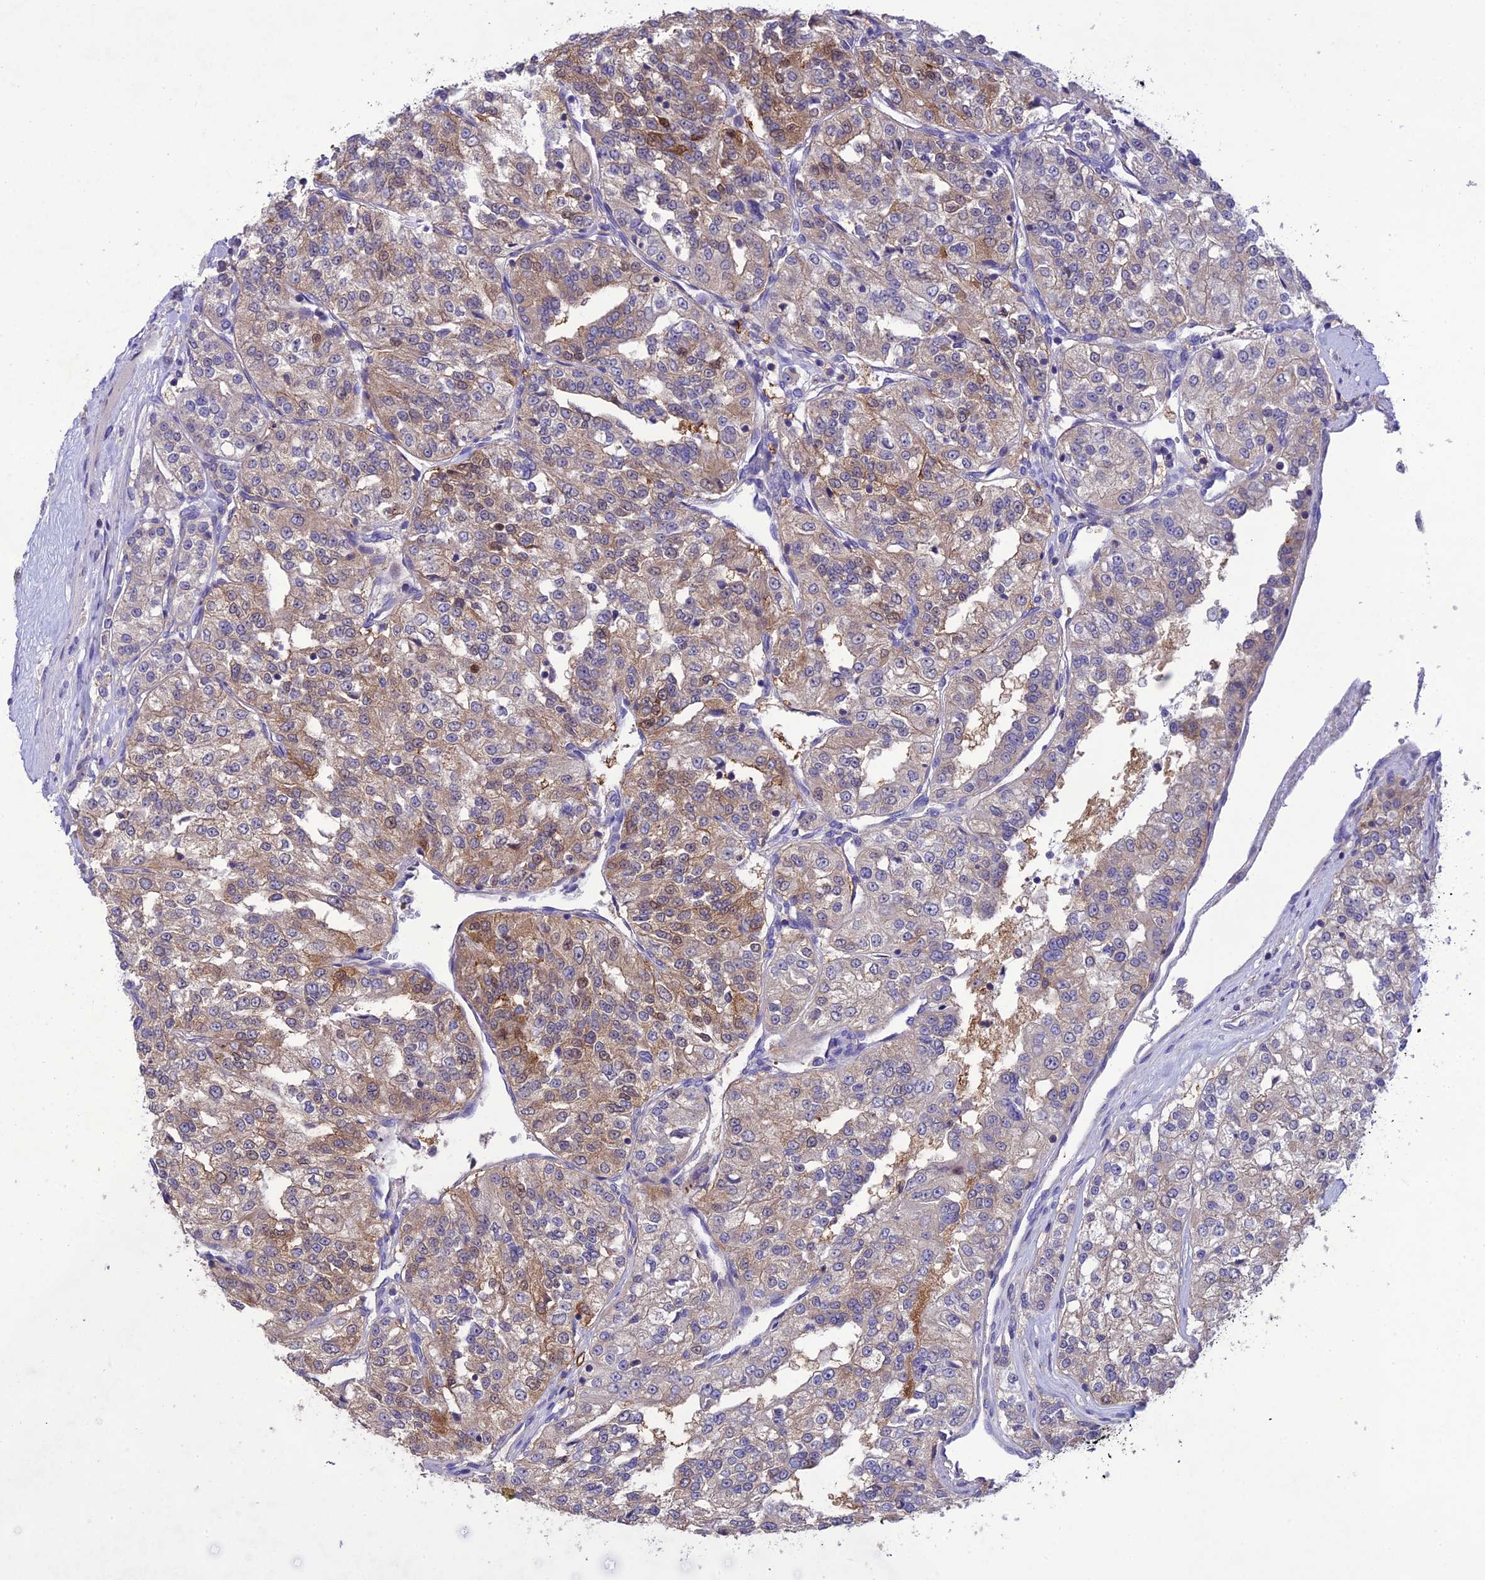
{"staining": {"intensity": "moderate", "quantity": "<25%", "location": "cytoplasmic/membranous"}, "tissue": "renal cancer", "cell_type": "Tumor cells", "image_type": "cancer", "snomed": [{"axis": "morphology", "description": "Adenocarcinoma, NOS"}, {"axis": "topography", "description": "Kidney"}], "caption": "A high-resolution photomicrograph shows immunohistochemistry staining of renal cancer (adenocarcinoma), which reveals moderate cytoplasmic/membranous staining in about <25% of tumor cells. (brown staining indicates protein expression, while blue staining denotes nuclei).", "gene": "SNX24", "patient": {"sex": "female", "age": 63}}